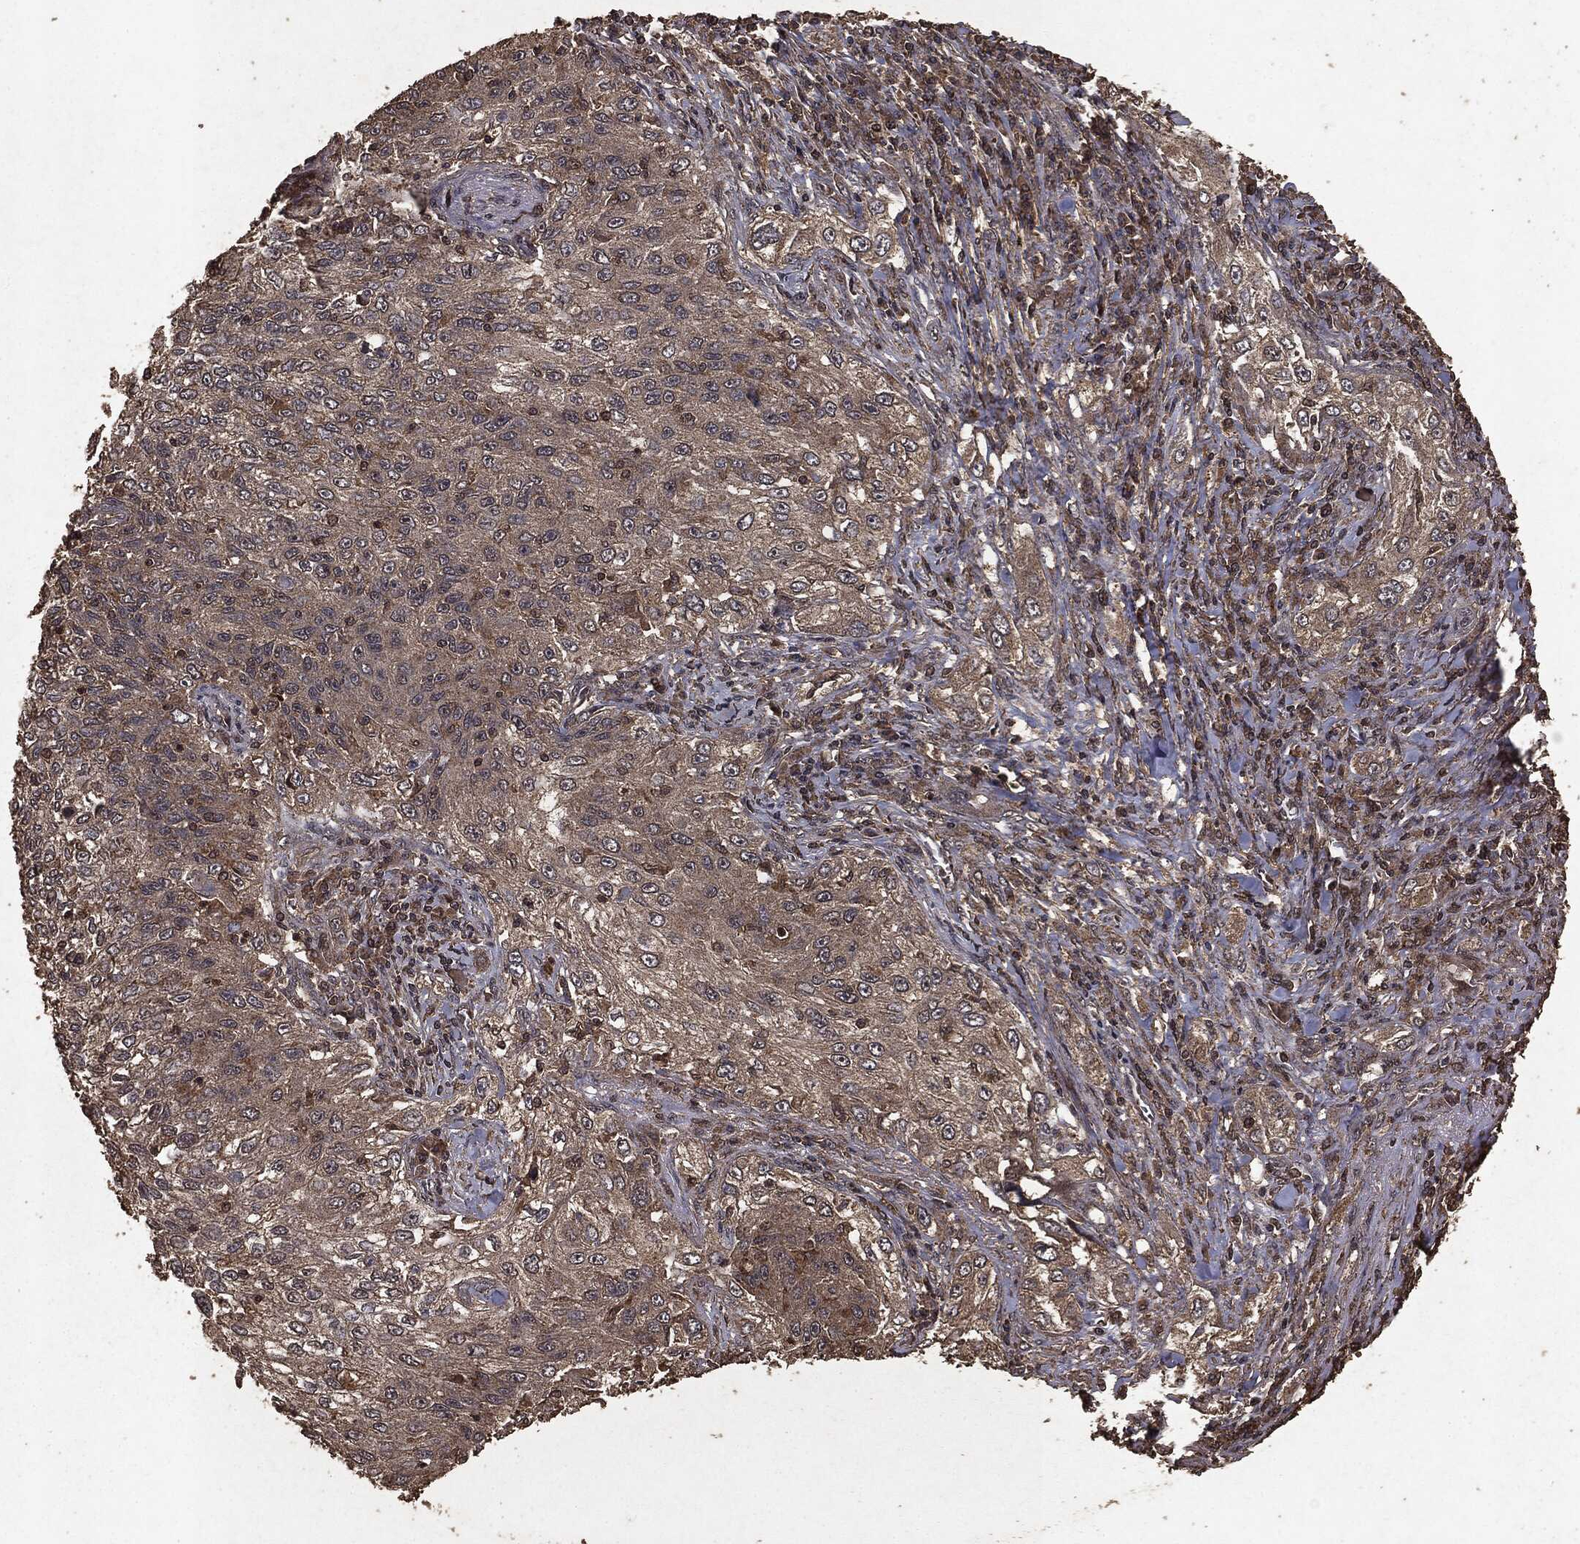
{"staining": {"intensity": "negative", "quantity": "none", "location": "none"}, "tissue": "lung cancer", "cell_type": "Tumor cells", "image_type": "cancer", "snomed": [{"axis": "morphology", "description": "Squamous cell carcinoma, NOS"}, {"axis": "topography", "description": "Lung"}], "caption": "Lung cancer was stained to show a protein in brown. There is no significant staining in tumor cells.", "gene": "NME1", "patient": {"sex": "female", "age": 69}}